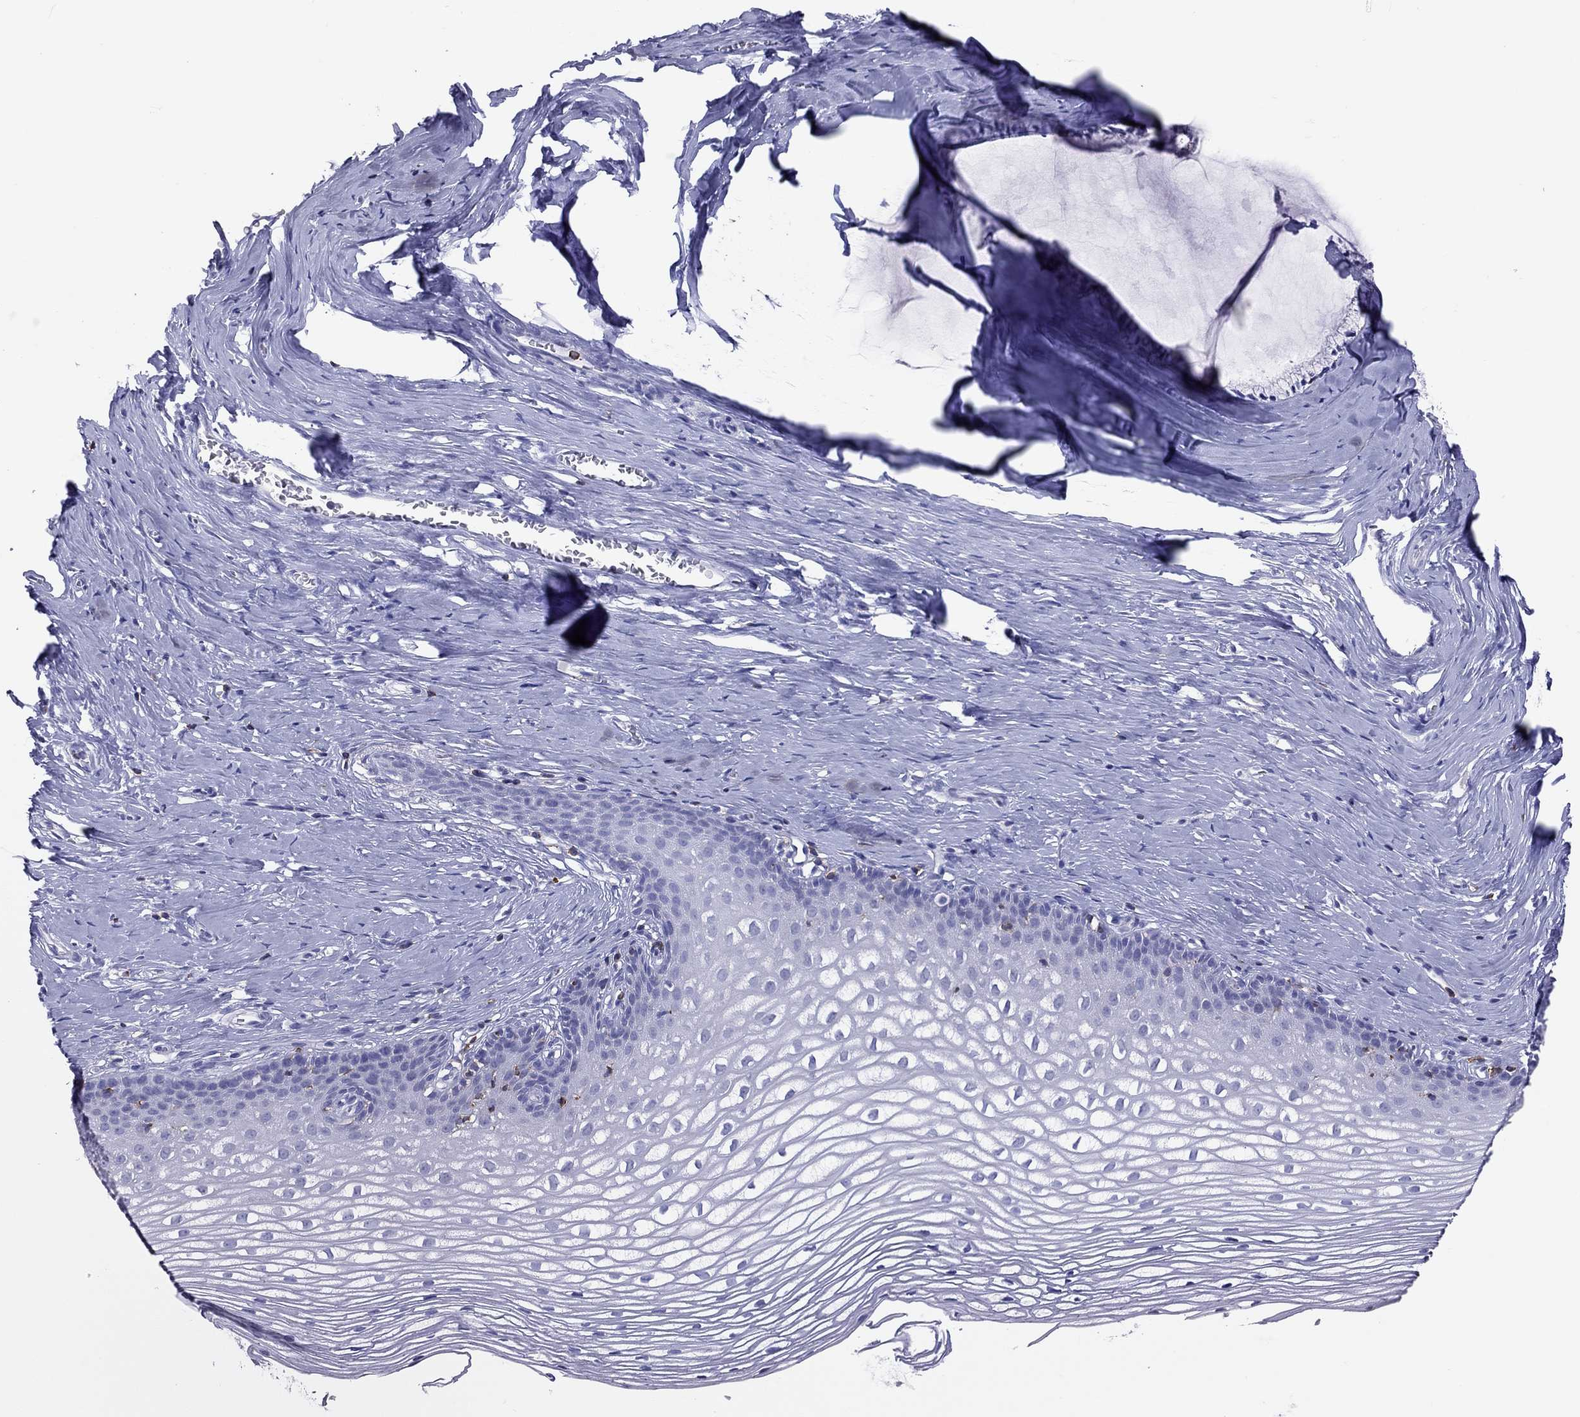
{"staining": {"intensity": "negative", "quantity": "none", "location": "none"}, "tissue": "cervix", "cell_type": "Glandular cells", "image_type": "normal", "snomed": [{"axis": "morphology", "description": "Normal tissue, NOS"}, {"axis": "topography", "description": "Cervix"}], "caption": "A high-resolution micrograph shows immunohistochemistry (IHC) staining of benign cervix, which shows no significant positivity in glandular cells.", "gene": "ENSG00000288637", "patient": {"sex": "female", "age": 40}}